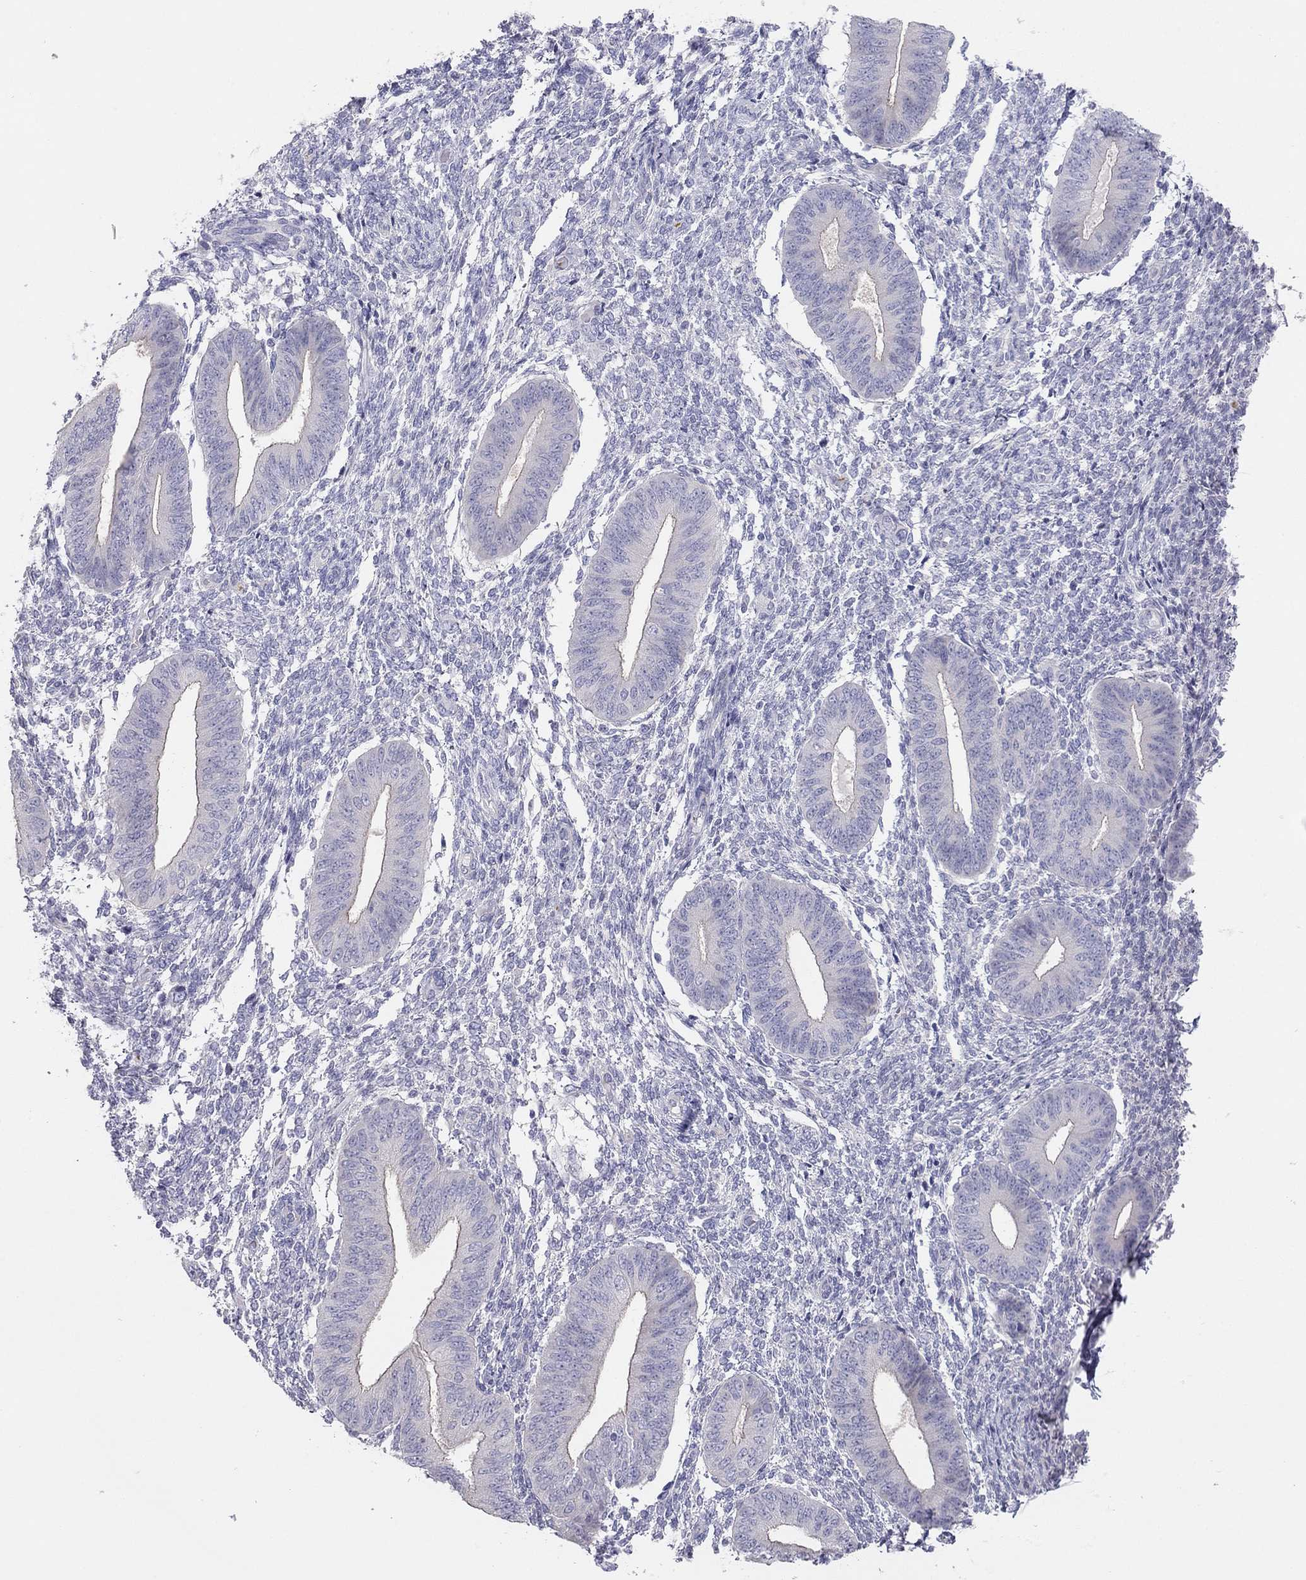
{"staining": {"intensity": "negative", "quantity": "none", "location": "none"}, "tissue": "endometrium", "cell_type": "Cells in endometrial stroma", "image_type": "normal", "snomed": [{"axis": "morphology", "description": "Normal tissue, NOS"}, {"axis": "topography", "description": "Endometrium"}], "caption": "High magnification brightfield microscopy of normal endometrium stained with DAB (brown) and counterstained with hematoxylin (blue): cells in endometrial stroma show no significant positivity.", "gene": "MGAT4C", "patient": {"sex": "female", "age": 47}}